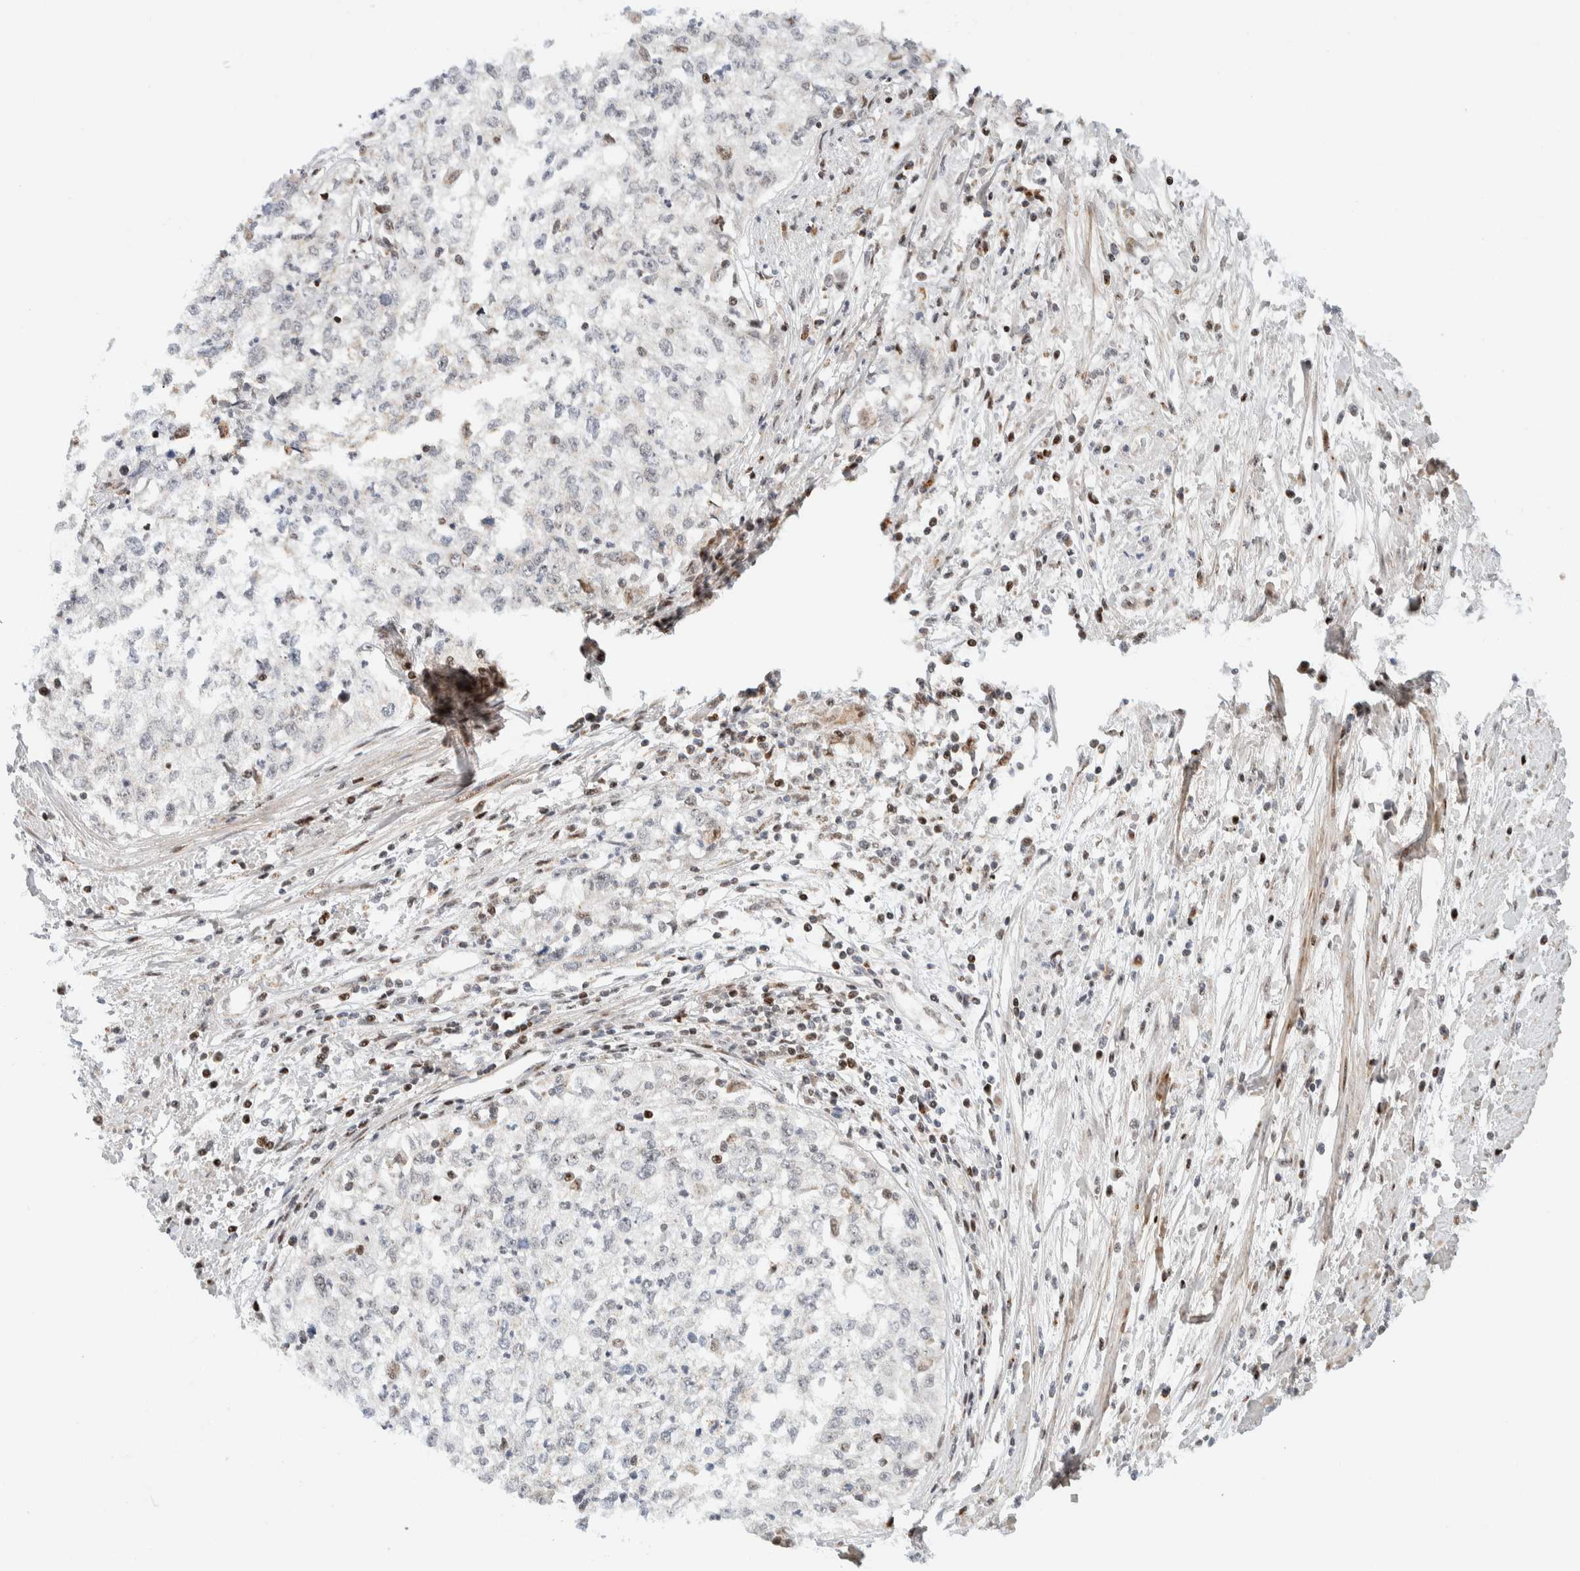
{"staining": {"intensity": "negative", "quantity": "none", "location": "none"}, "tissue": "cervical cancer", "cell_type": "Tumor cells", "image_type": "cancer", "snomed": [{"axis": "morphology", "description": "Squamous cell carcinoma, NOS"}, {"axis": "topography", "description": "Cervix"}], "caption": "Protein analysis of cervical cancer (squamous cell carcinoma) displays no significant expression in tumor cells.", "gene": "TSPAN32", "patient": {"sex": "female", "age": 57}}